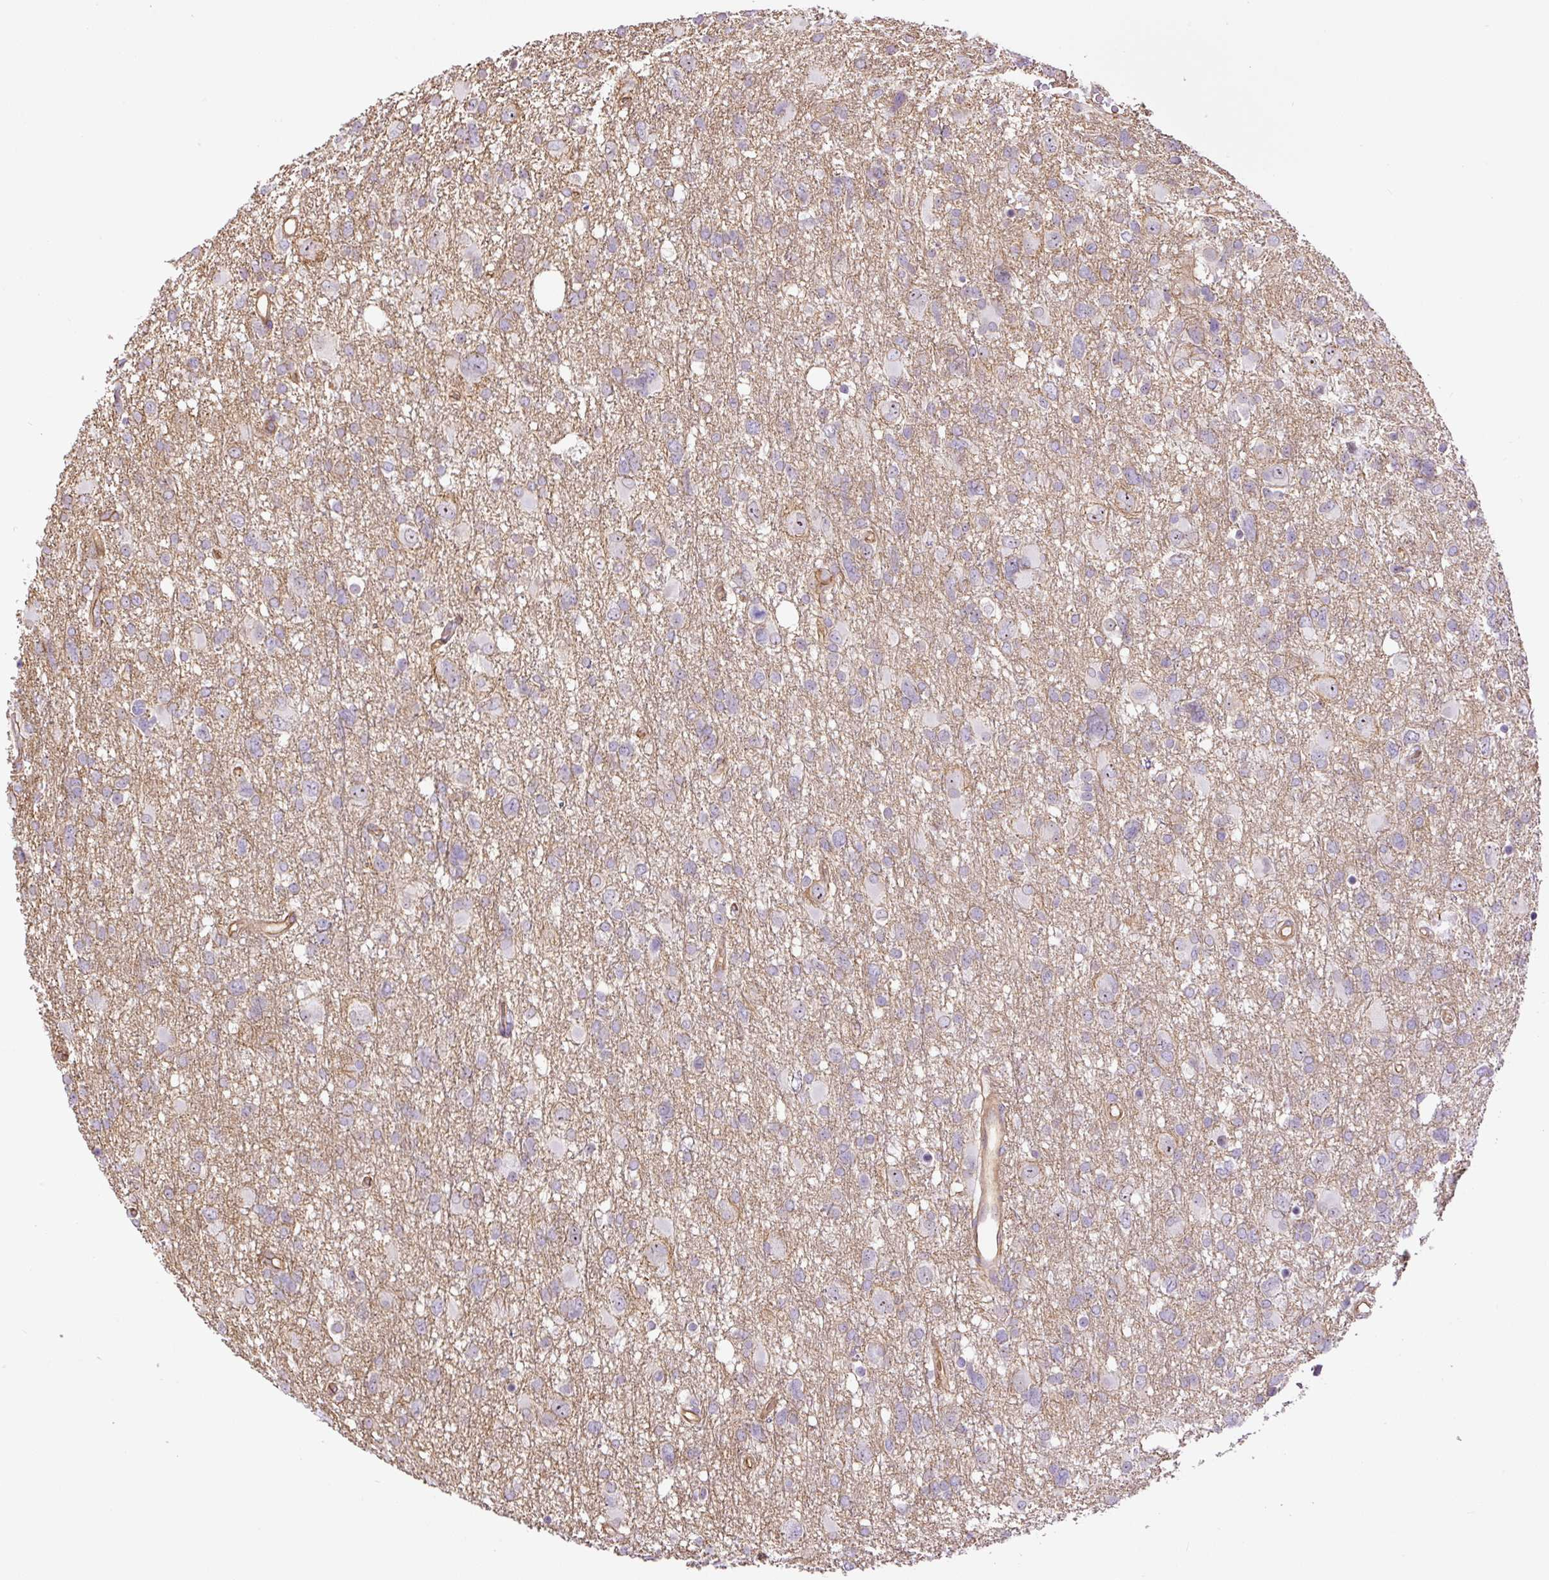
{"staining": {"intensity": "negative", "quantity": "none", "location": "none"}, "tissue": "glioma", "cell_type": "Tumor cells", "image_type": "cancer", "snomed": [{"axis": "morphology", "description": "Glioma, malignant, High grade"}, {"axis": "topography", "description": "Brain"}], "caption": "Malignant glioma (high-grade) was stained to show a protein in brown. There is no significant positivity in tumor cells. (DAB immunohistochemistry (IHC) visualized using brightfield microscopy, high magnification).", "gene": "MYO5C", "patient": {"sex": "male", "age": 61}}